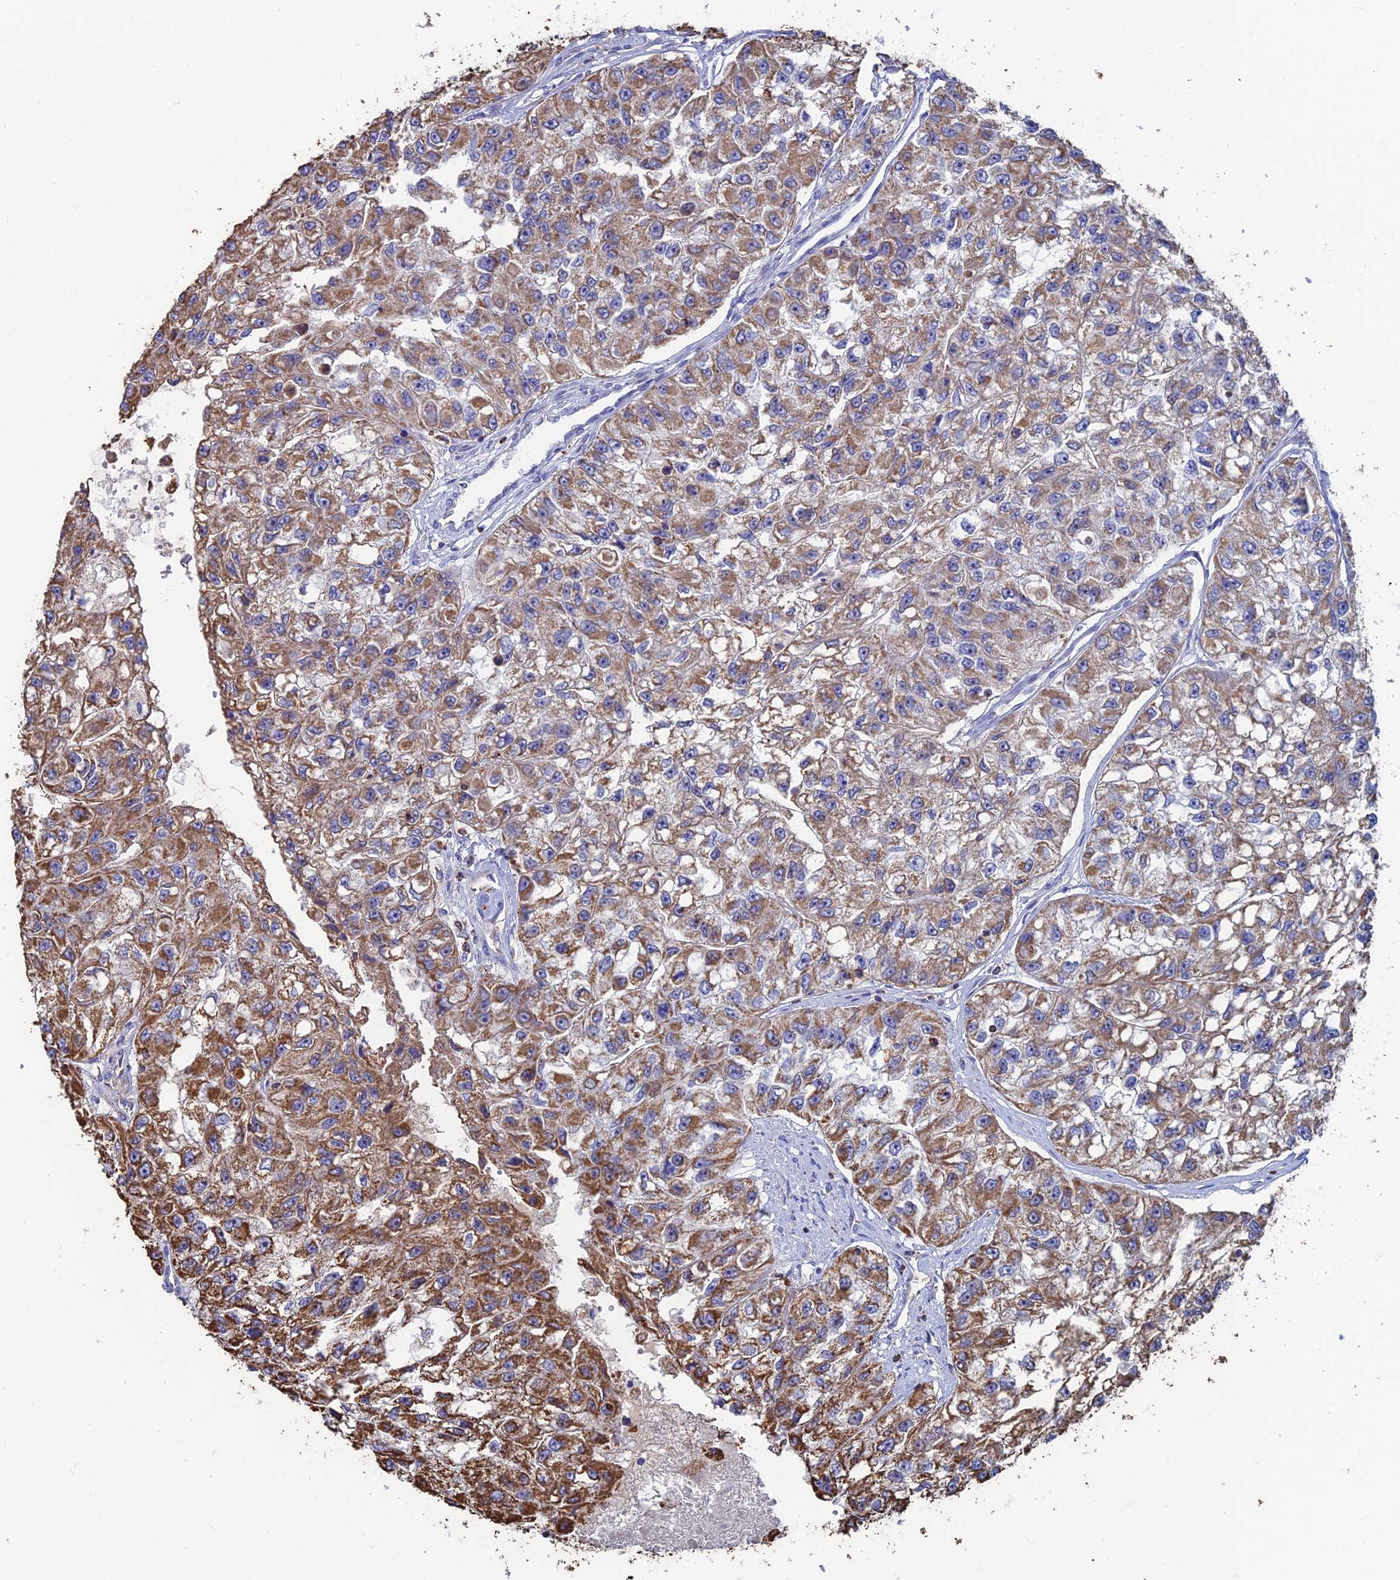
{"staining": {"intensity": "moderate", "quantity": ">75%", "location": "cytoplasmic/membranous"}, "tissue": "renal cancer", "cell_type": "Tumor cells", "image_type": "cancer", "snomed": [{"axis": "morphology", "description": "Adenocarcinoma, NOS"}, {"axis": "topography", "description": "Kidney"}], "caption": "The immunohistochemical stain labels moderate cytoplasmic/membranous positivity in tumor cells of renal adenocarcinoma tissue.", "gene": "SPOCK2", "patient": {"sex": "male", "age": 63}}